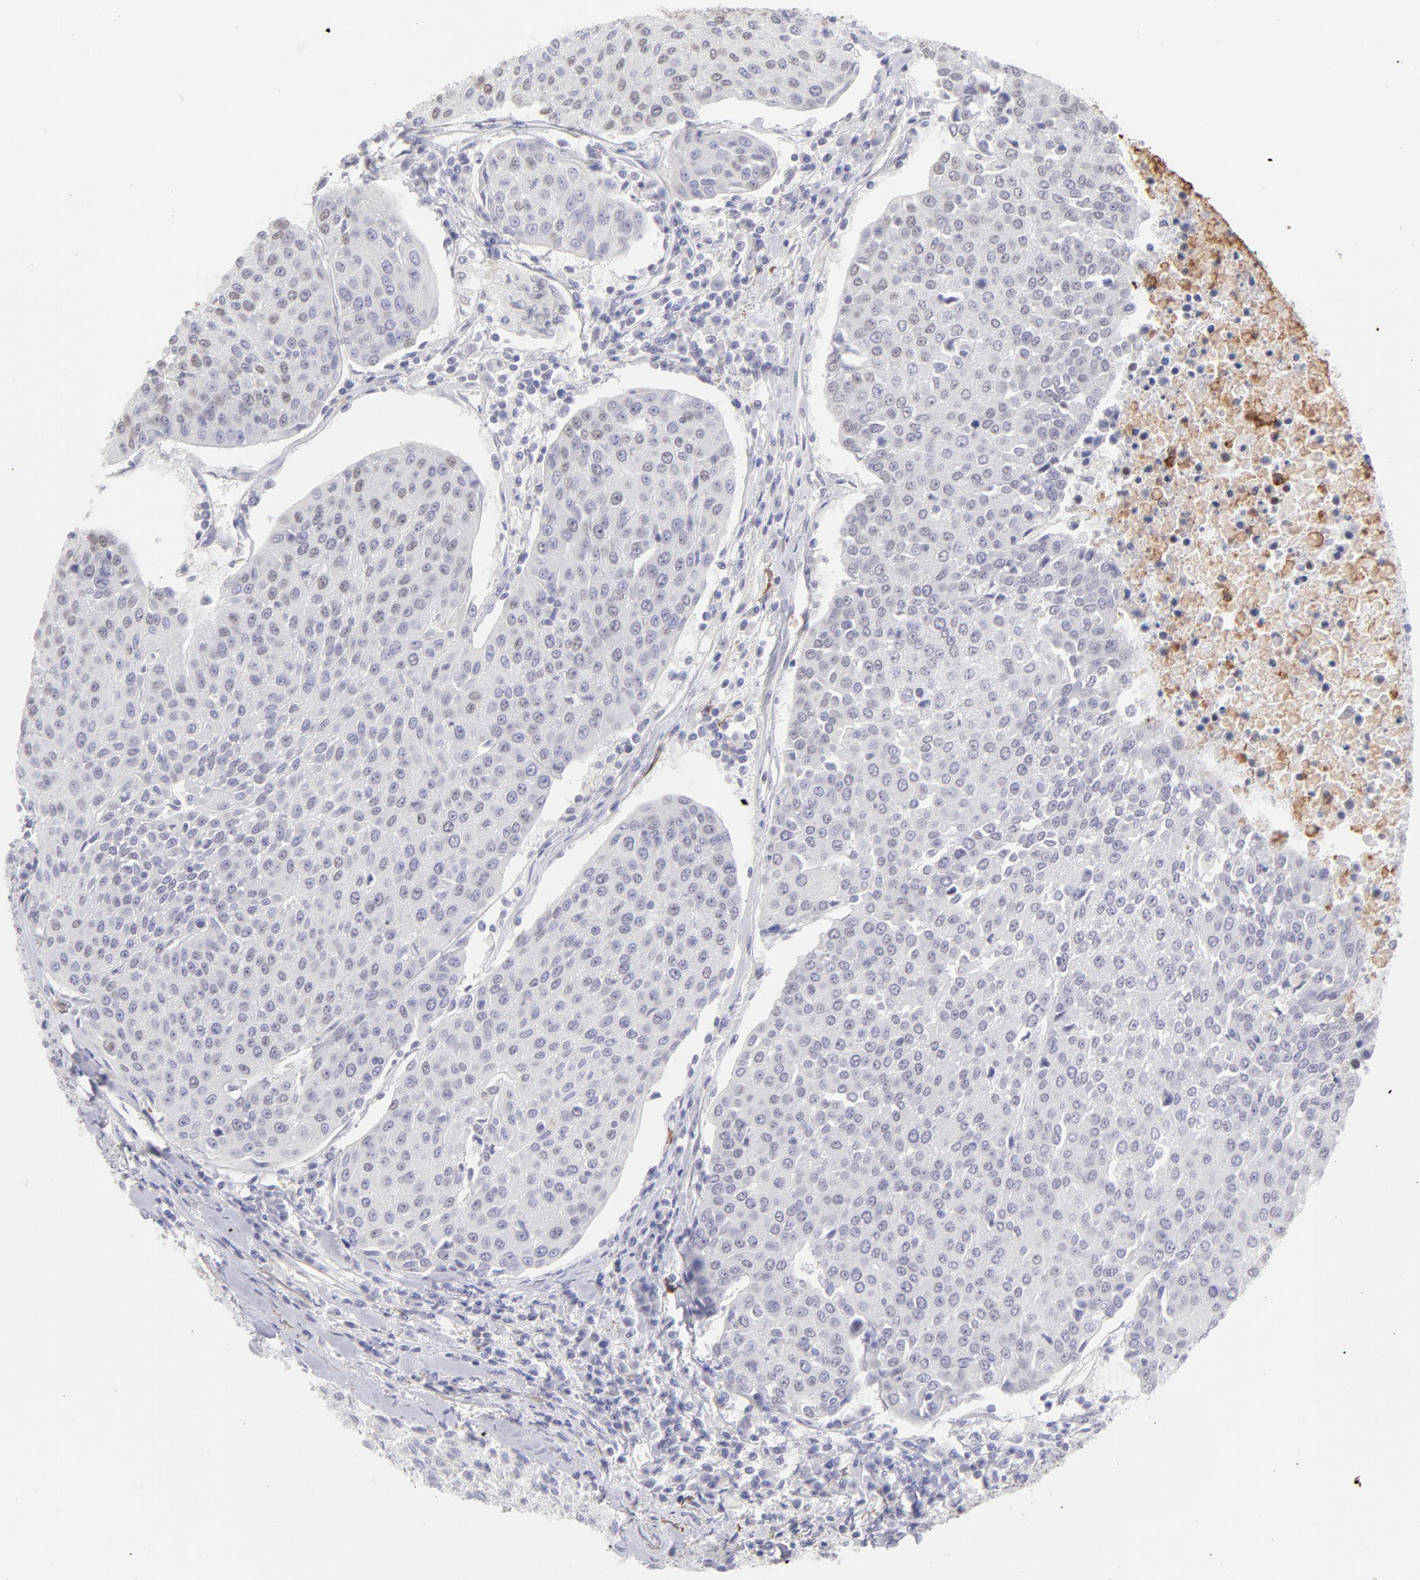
{"staining": {"intensity": "negative", "quantity": "none", "location": "none"}, "tissue": "urothelial cancer", "cell_type": "Tumor cells", "image_type": "cancer", "snomed": [{"axis": "morphology", "description": "Urothelial carcinoma, High grade"}, {"axis": "topography", "description": "Urinary bladder"}], "caption": "The immunohistochemistry (IHC) micrograph has no significant staining in tumor cells of urothelial cancer tissue. (DAB immunohistochemistry, high magnification).", "gene": "LTB4R", "patient": {"sex": "female", "age": 85}}